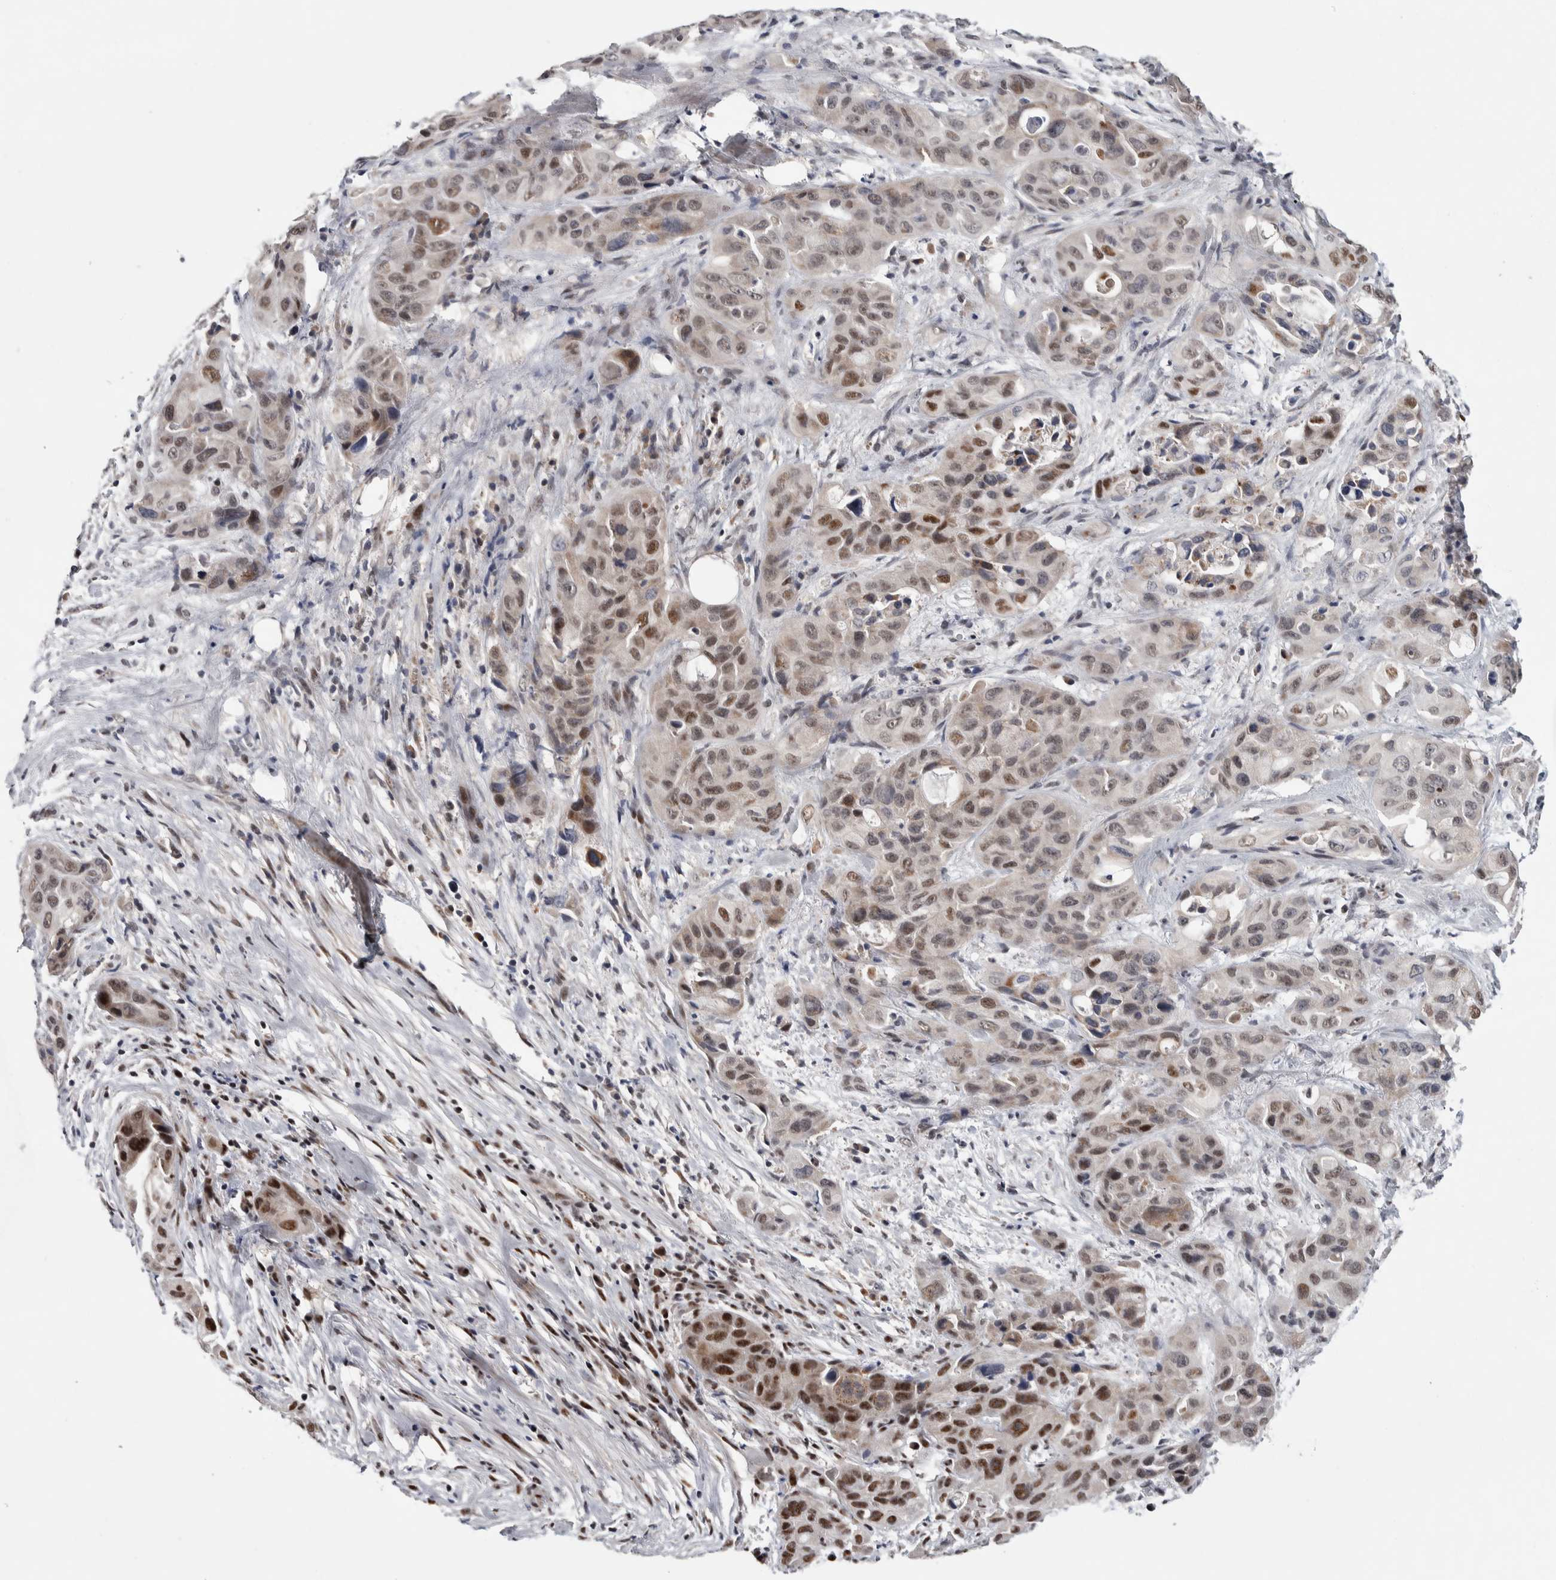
{"staining": {"intensity": "moderate", "quantity": "25%-75%", "location": "nuclear"}, "tissue": "pancreatic cancer", "cell_type": "Tumor cells", "image_type": "cancer", "snomed": [{"axis": "morphology", "description": "Adenocarcinoma, NOS"}, {"axis": "topography", "description": "Pancreas"}], "caption": "Tumor cells show moderate nuclear staining in about 25%-75% of cells in pancreatic cancer (adenocarcinoma).", "gene": "ASPN", "patient": {"sex": "male", "age": 53}}